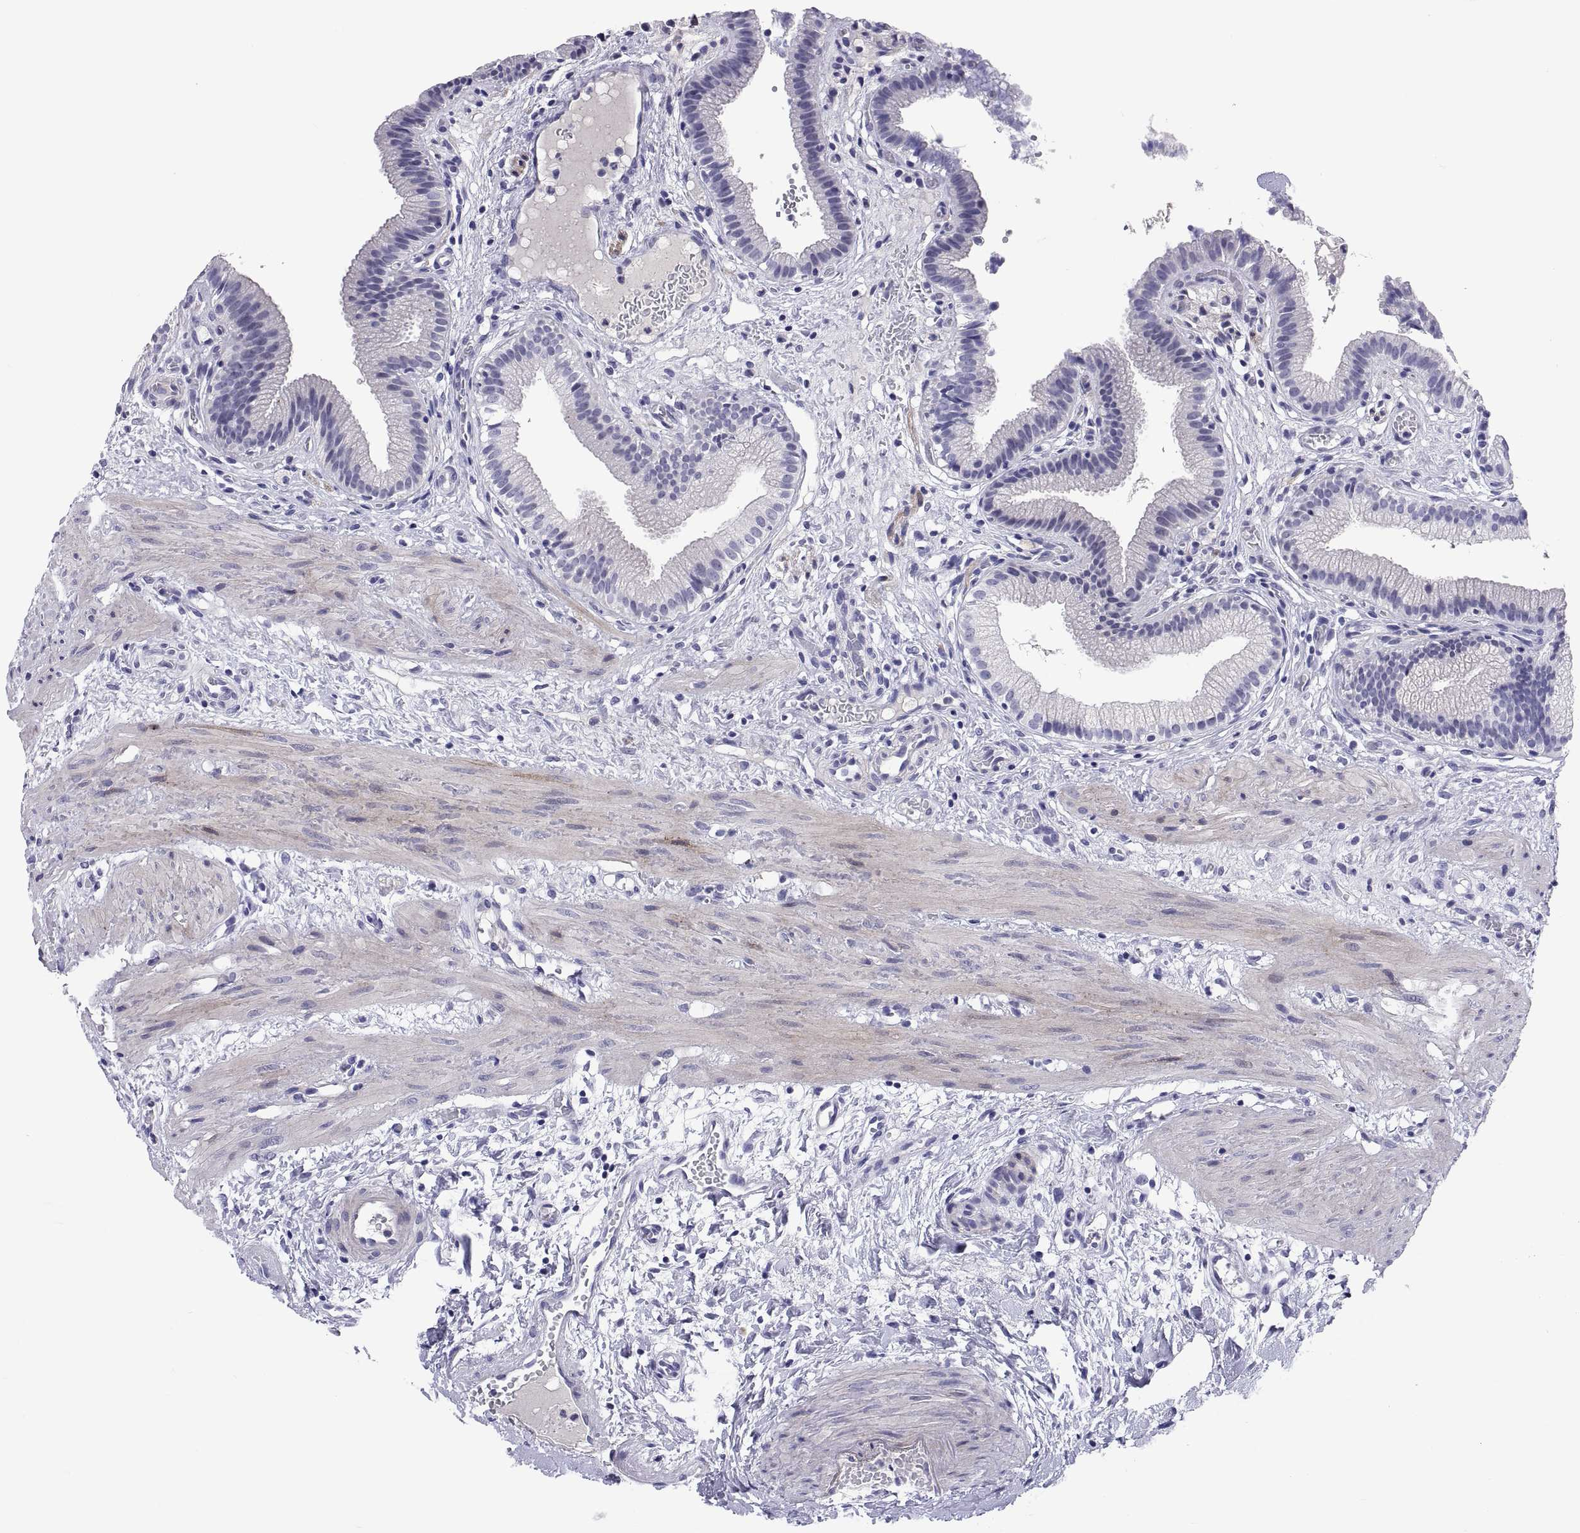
{"staining": {"intensity": "negative", "quantity": "none", "location": "none"}, "tissue": "gallbladder", "cell_type": "Glandular cells", "image_type": "normal", "snomed": [{"axis": "morphology", "description": "Normal tissue, NOS"}, {"axis": "topography", "description": "Gallbladder"}], "caption": "IHC histopathology image of normal gallbladder: gallbladder stained with DAB (3,3'-diaminobenzidine) reveals no significant protein expression in glandular cells.", "gene": "CHCT1", "patient": {"sex": "female", "age": 24}}